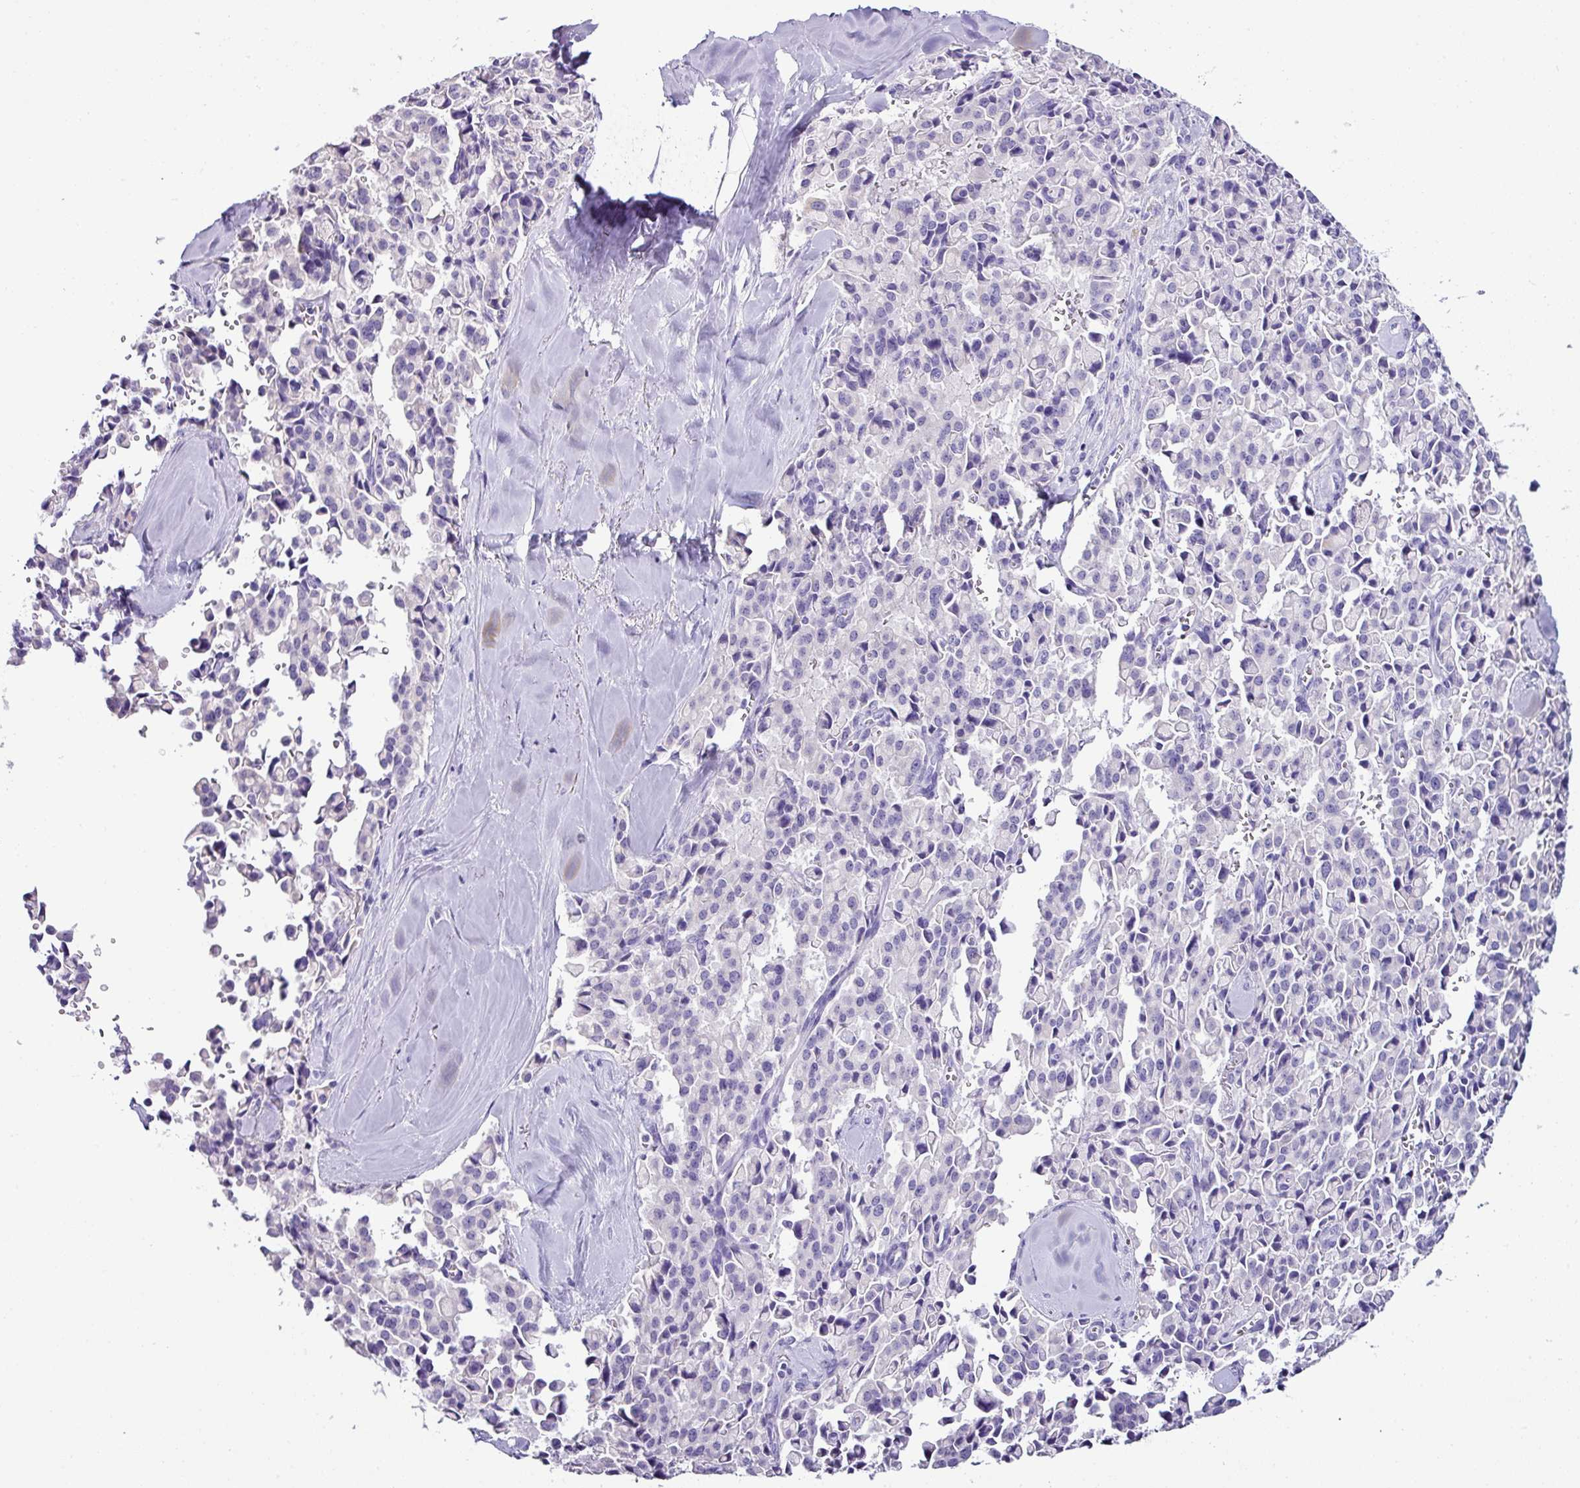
{"staining": {"intensity": "negative", "quantity": "none", "location": "none"}, "tissue": "pancreatic cancer", "cell_type": "Tumor cells", "image_type": "cancer", "snomed": [{"axis": "morphology", "description": "Adenocarcinoma, NOS"}, {"axis": "topography", "description": "Pancreas"}], "caption": "Immunohistochemistry (IHC) of human adenocarcinoma (pancreatic) reveals no staining in tumor cells.", "gene": "NAPSA", "patient": {"sex": "male", "age": 65}}